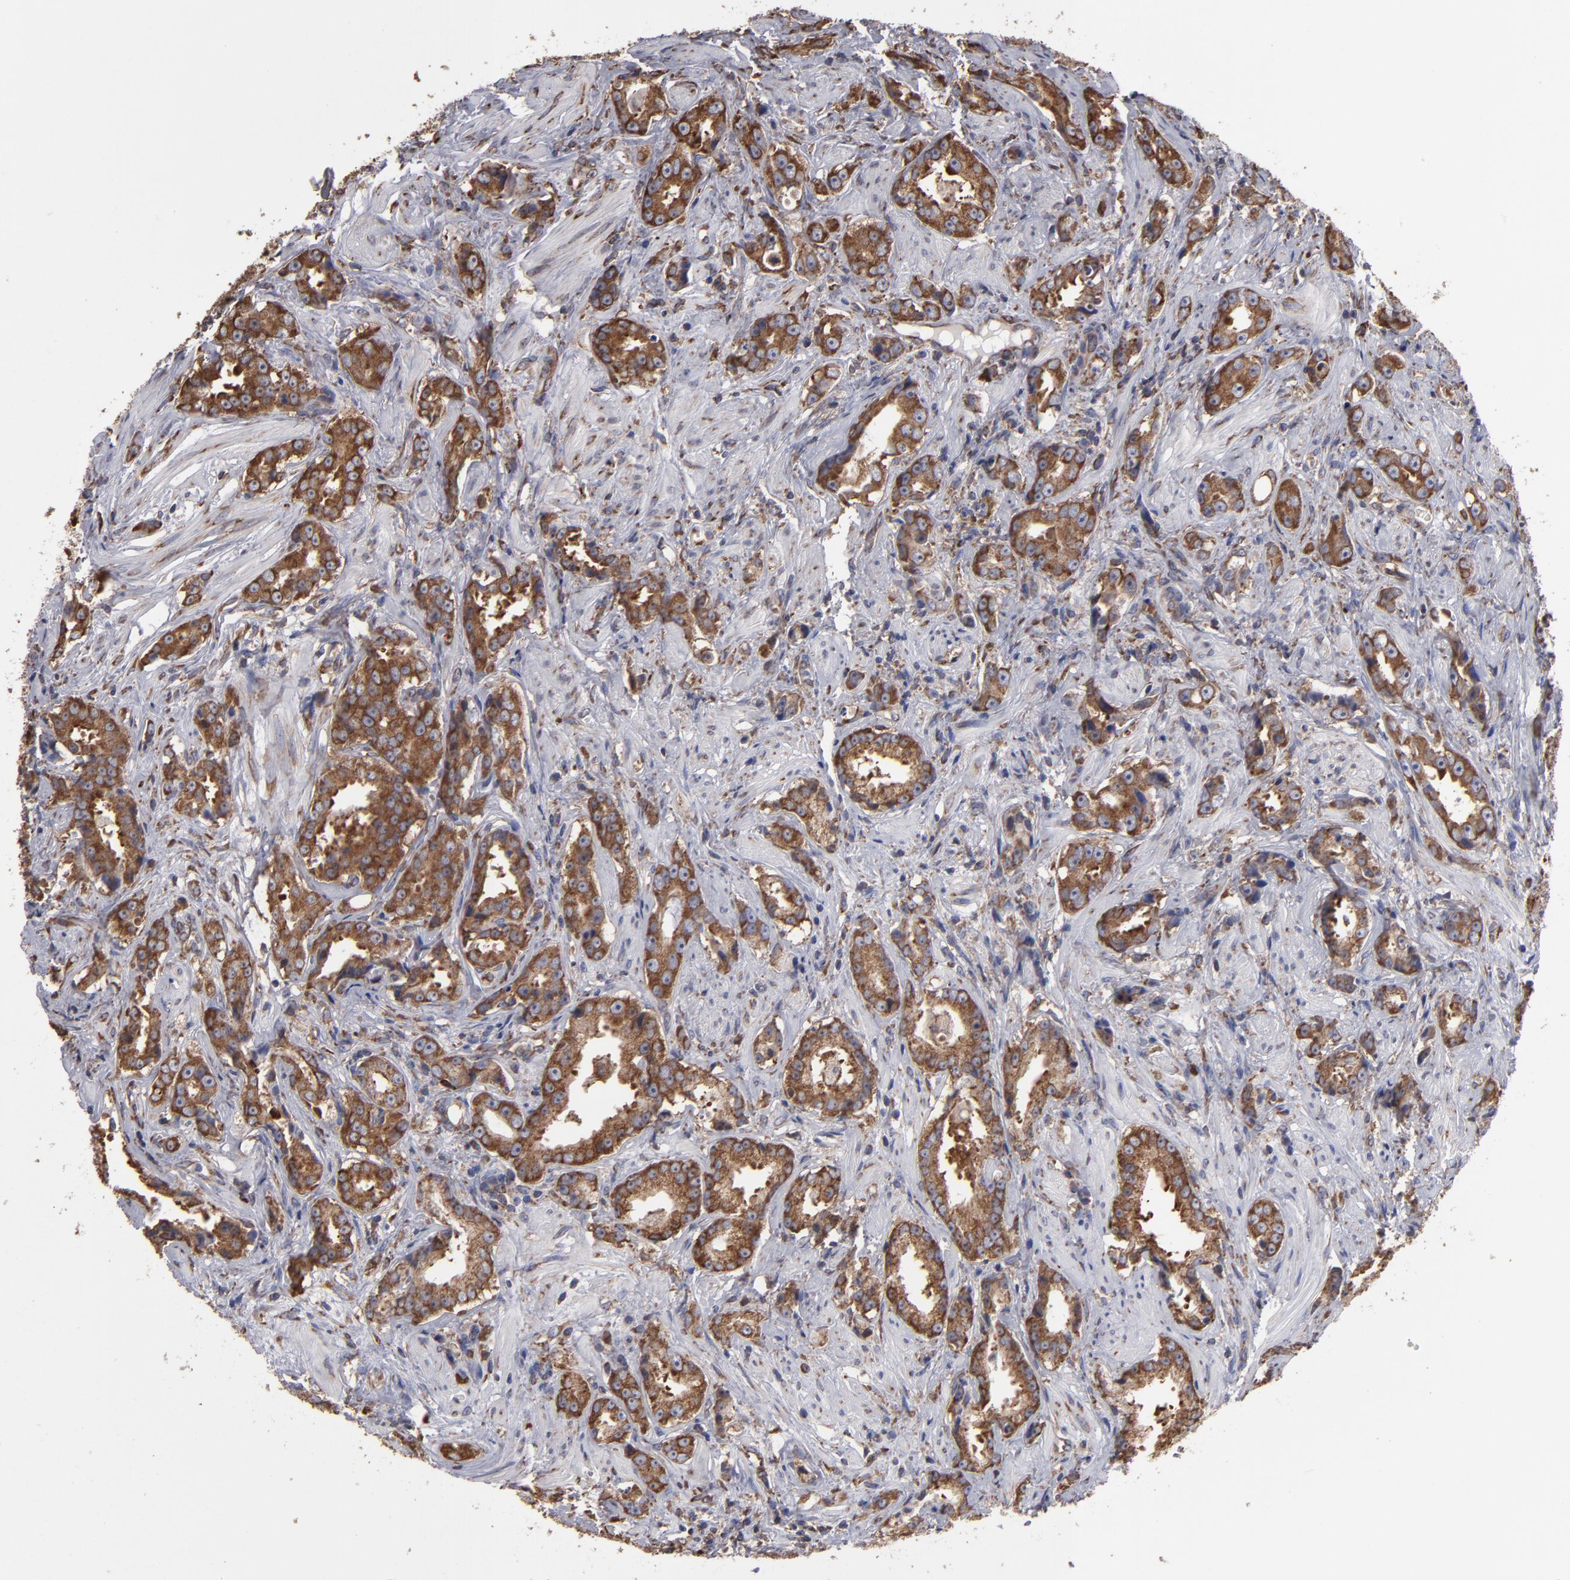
{"staining": {"intensity": "strong", "quantity": ">75%", "location": "cytoplasmic/membranous"}, "tissue": "prostate cancer", "cell_type": "Tumor cells", "image_type": "cancer", "snomed": [{"axis": "morphology", "description": "Adenocarcinoma, Medium grade"}, {"axis": "topography", "description": "Prostate"}], "caption": "Strong cytoplasmic/membranous positivity for a protein is present in approximately >75% of tumor cells of prostate cancer (medium-grade adenocarcinoma) using immunohistochemistry (IHC).", "gene": "SND1", "patient": {"sex": "male", "age": 53}}